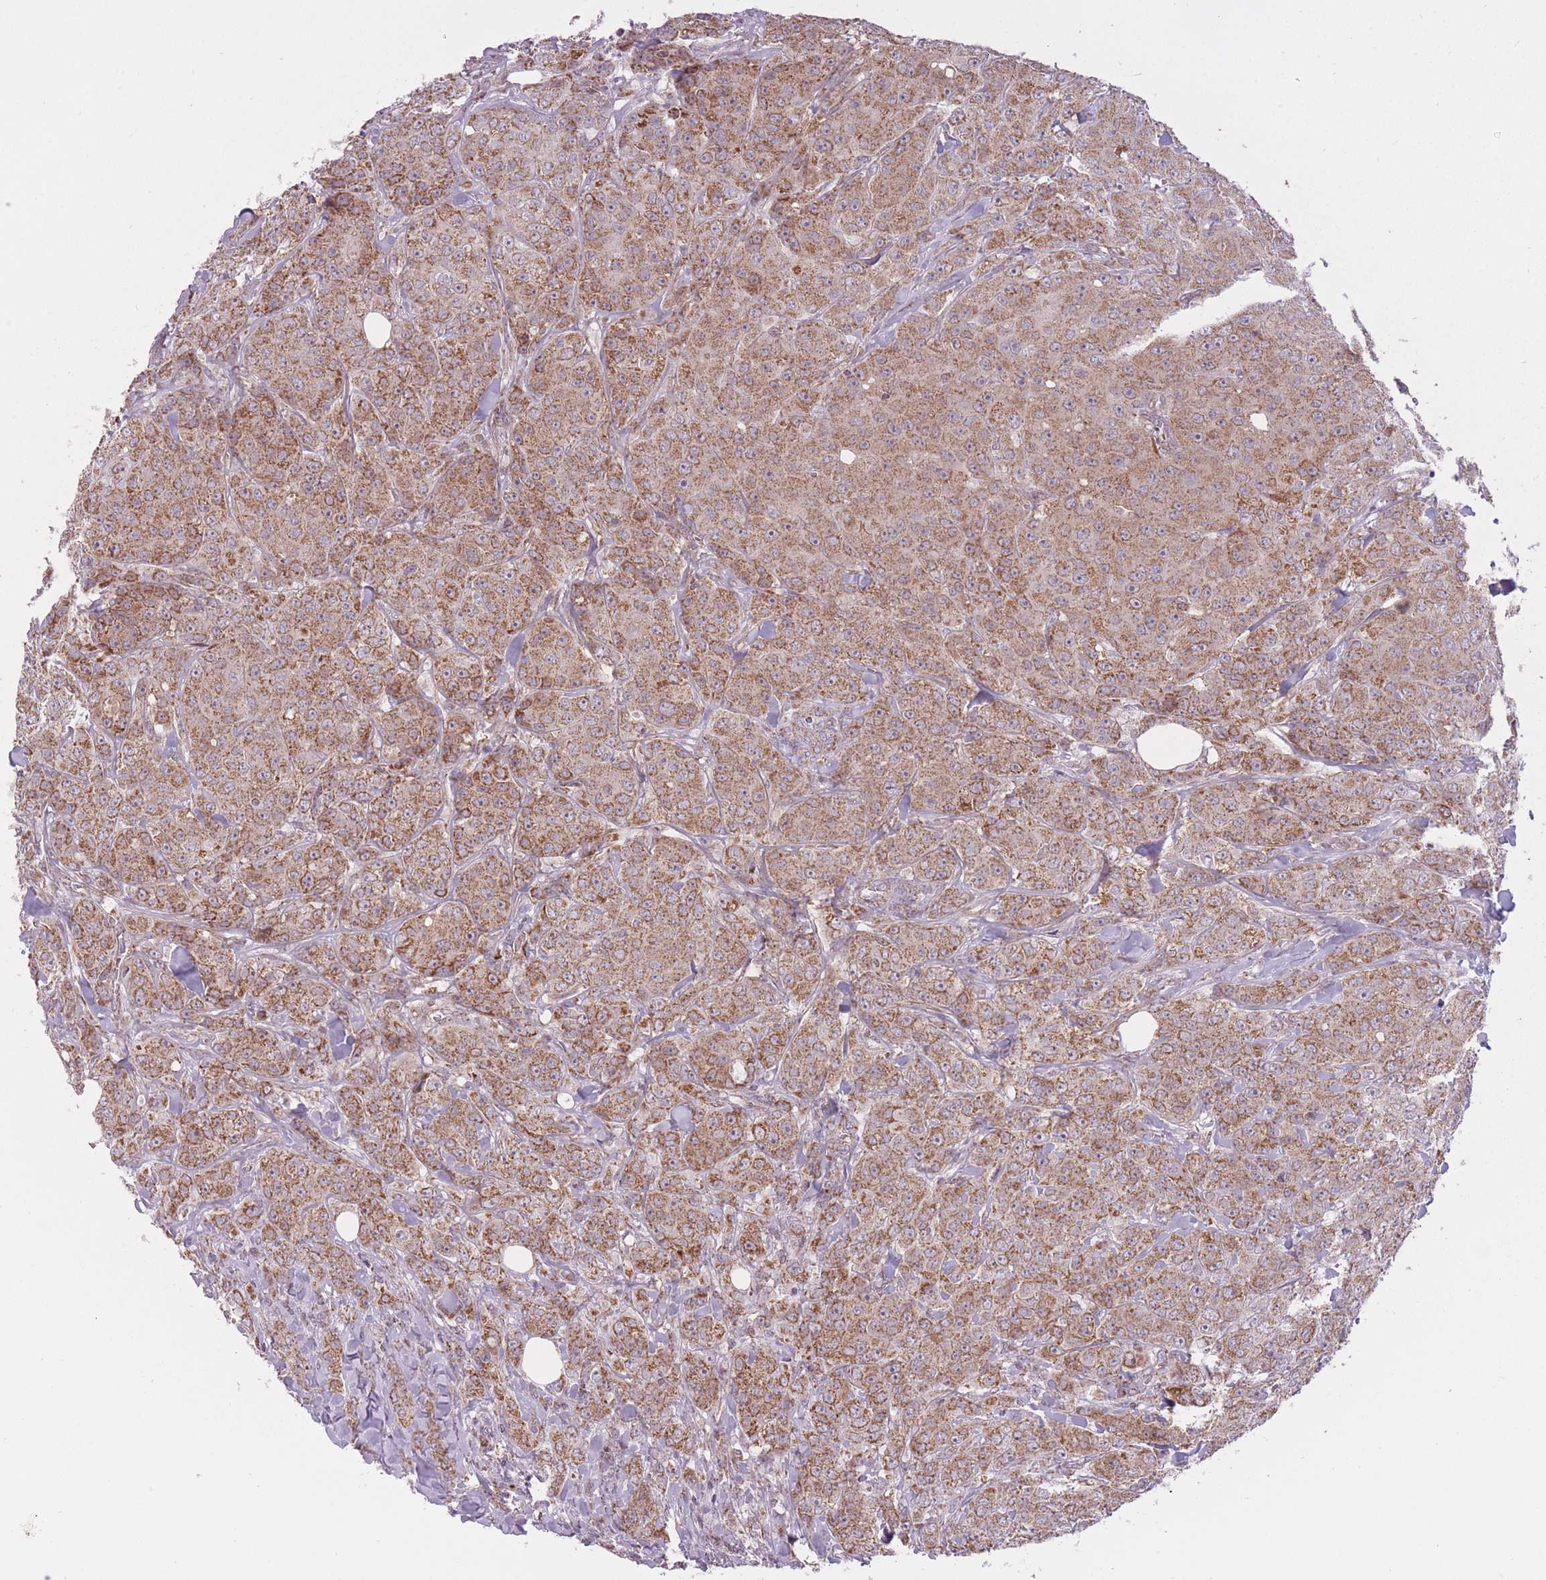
{"staining": {"intensity": "moderate", "quantity": ">75%", "location": "cytoplasmic/membranous"}, "tissue": "breast cancer", "cell_type": "Tumor cells", "image_type": "cancer", "snomed": [{"axis": "morphology", "description": "Duct carcinoma"}, {"axis": "topography", "description": "Breast"}], "caption": "Protein staining of infiltrating ductal carcinoma (breast) tissue exhibits moderate cytoplasmic/membranous positivity in approximately >75% of tumor cells. The protein is shown in brown color, while the nuclei are stained blue.", "gene": "LIN7C", "patient": {"sex": "female", "age": 43}}